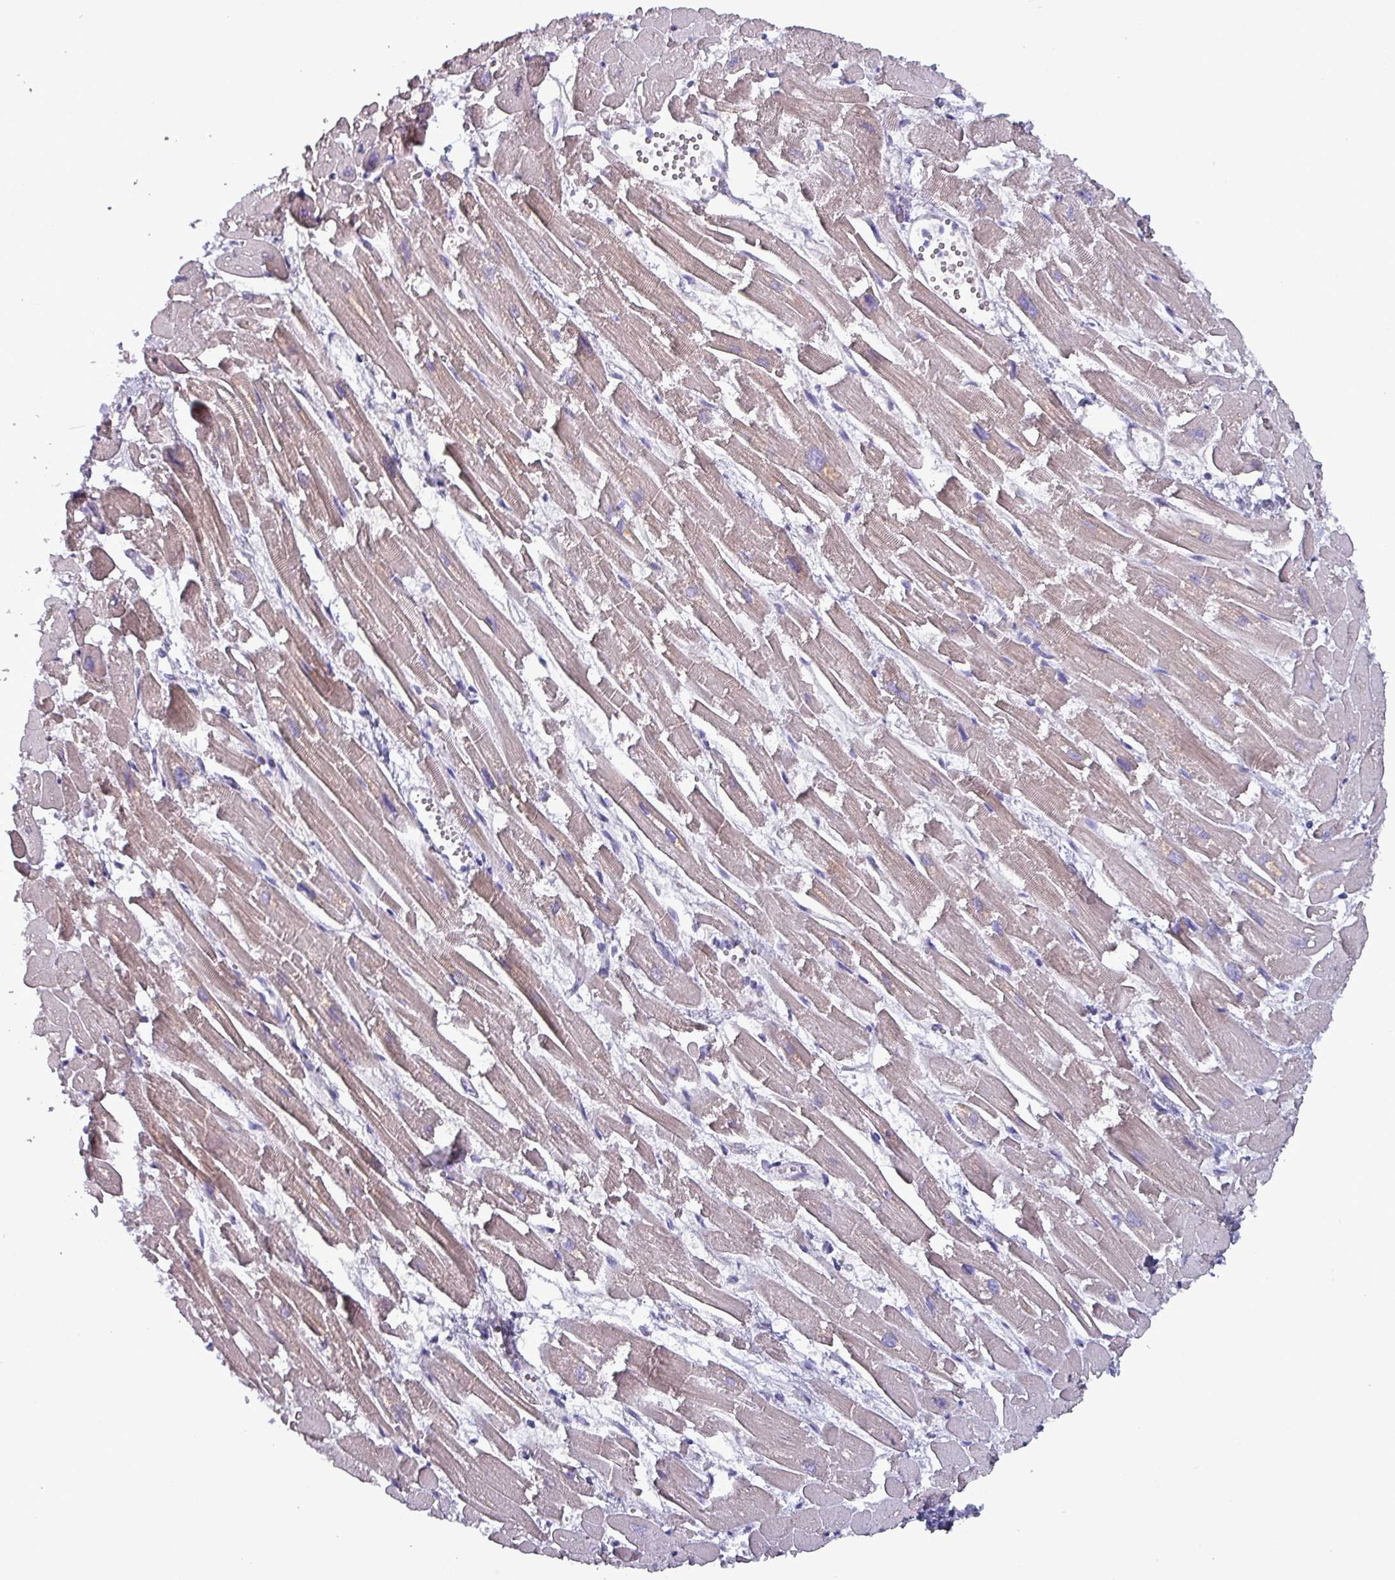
{"staining": {"intensity": "weak", "quantity": ">75%", "location": "cytoplasmic/membranous"}, "tissue": "heart muscle", "cell_type": "Cardiomyocytes", "image_type": "normal", "snomed": [{"axis": "morphology", "description": "Normal tissue, NOS"}, {"axis": "topography", "description": "Heart"}], "caption": "A brown stain highlights weak cytoplasmic/membranous positivity of a protein in cardiomyocytes of normal heart muscle.", "gene": "HSD3B7", "patient": {"sex": "male", "age": 54}}